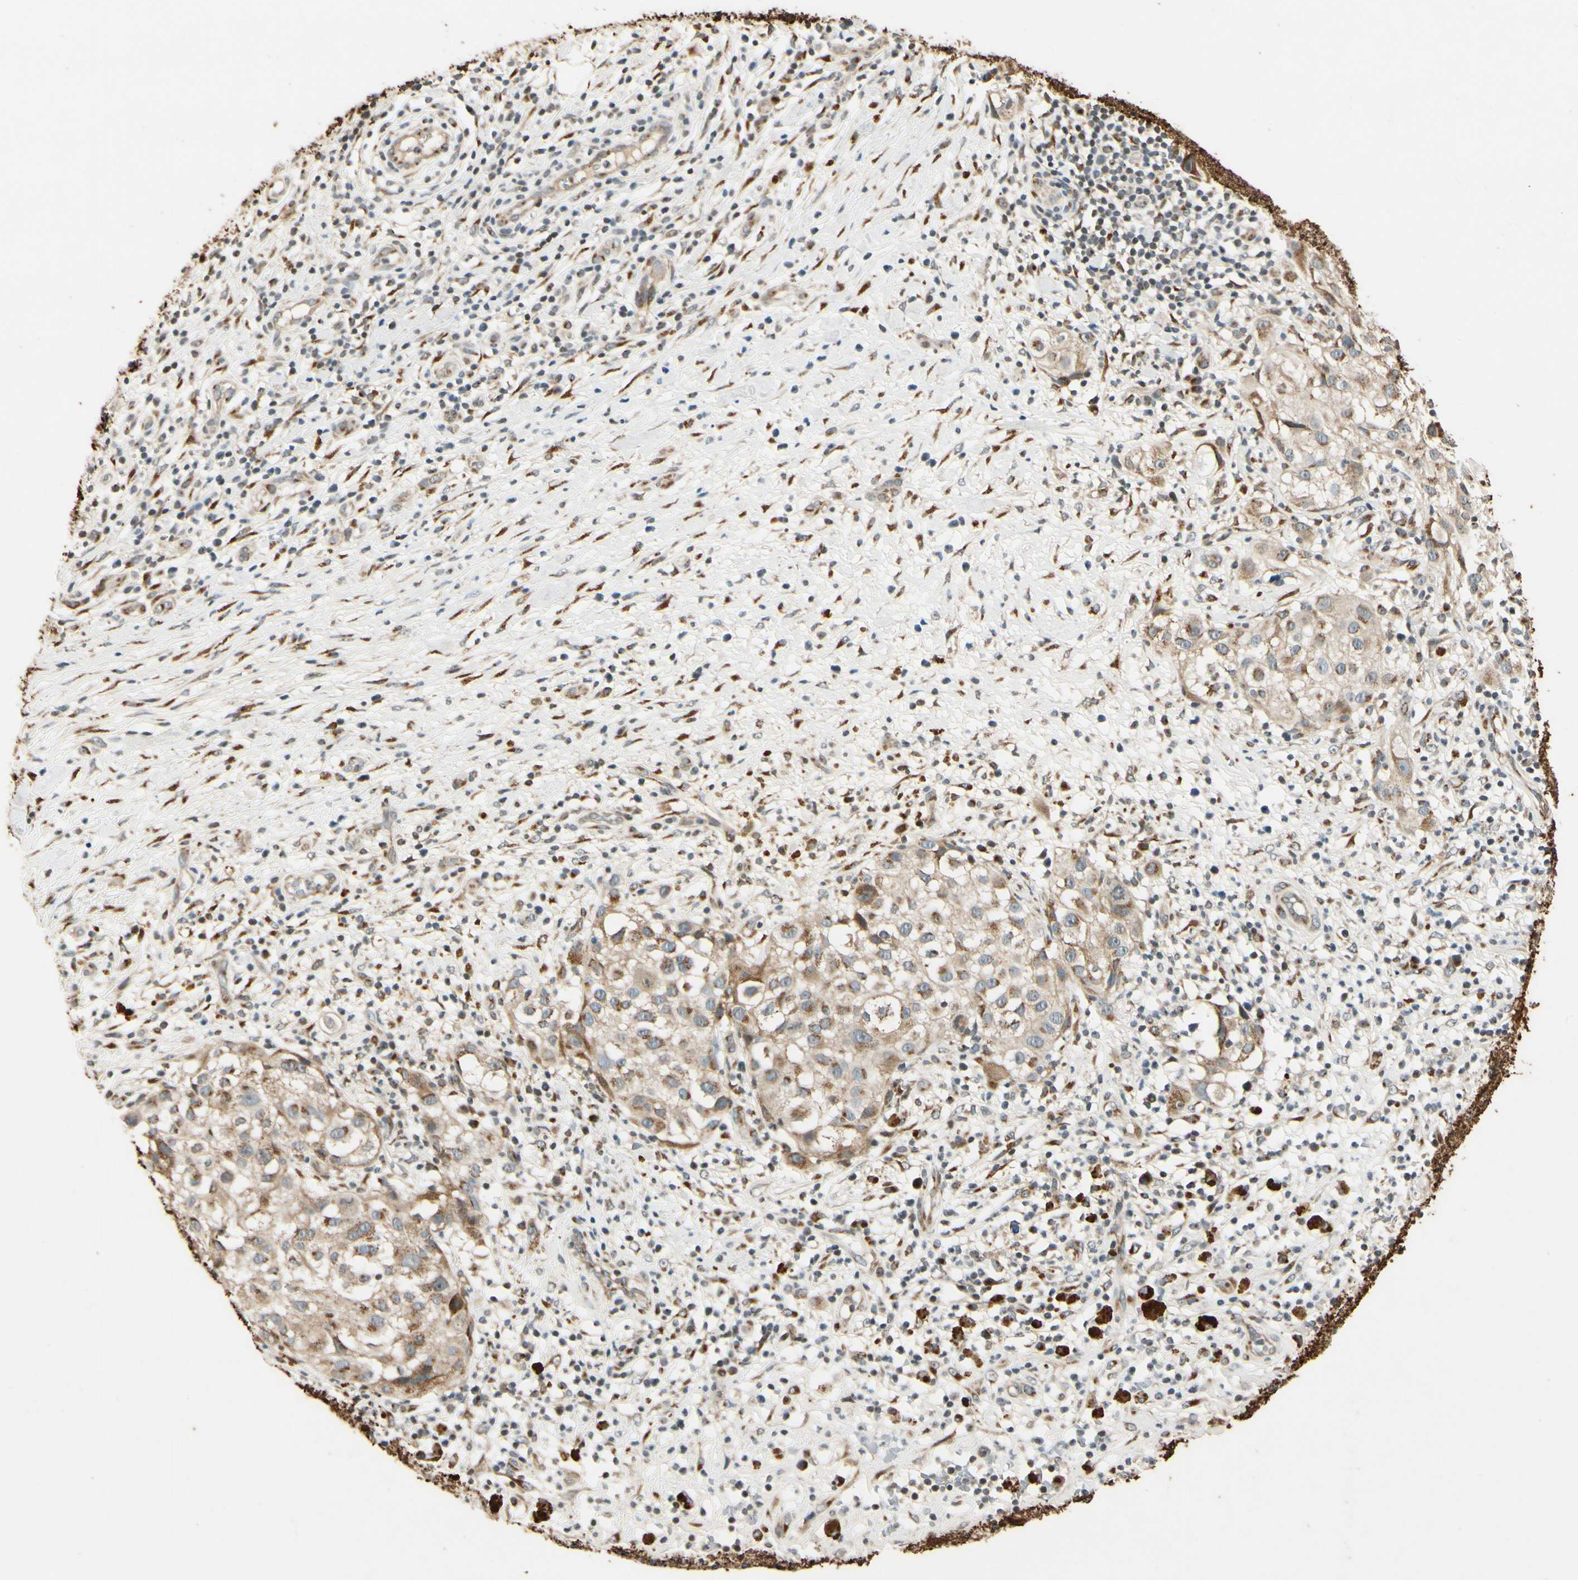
{"staining": {"intensity": "weak", "quantity": "<25%", "location": "cytoplasmic/membranous"}, "tissue": "melanoma", "cell_type": "Tumor cells", "image_type": "cancer", "snomed": [{"axis": "morphology", "description": "Necrosis, NOS"}, {"axis": "morphology", "description": "Malignant melanoma, NOS"}, {"axis": "topography", "description": "Skin"}], "caption": "Photomicrograph shows no significant protein staining in tumor cells of melanoma.", "gene": "NEO1", "patient": {"sex": "female", "age": 87}}